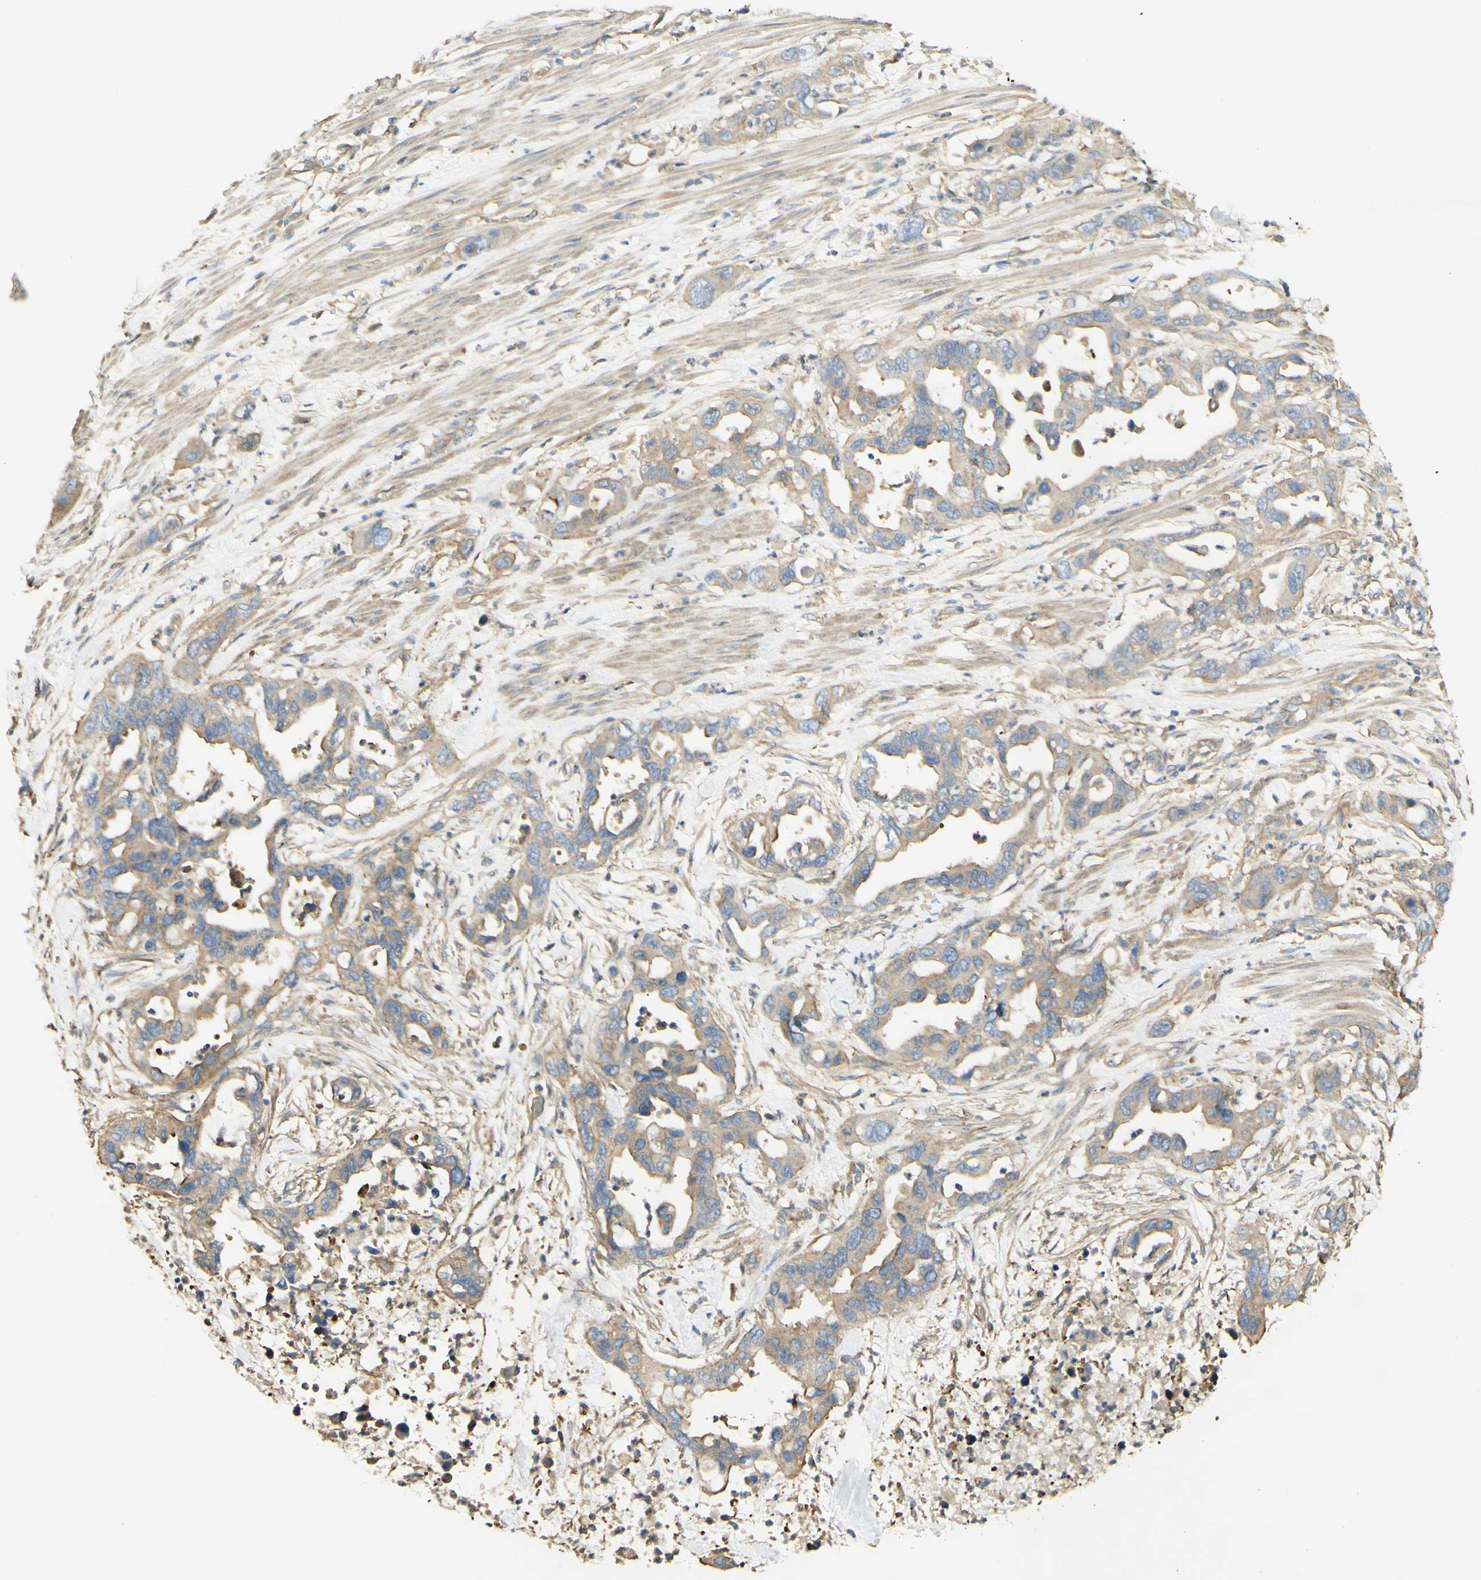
{"staining": {"intensity": "moderate", "quantity": ">75%", "location": "cytoplasmic/membranous"}, "tissue": "pancreatic cancer", "cell_type": "Tumor cells", "image_type": "cancer", "snomed": [{"axis": "morphology", "description": "Adenocarcinoma, NOS"}, {"axis": "topography", "description": "Pancreas"}], "caption": "A brown stain shows moderate cytoplasmic/membranous staining of a protein in human pancreatic cancer (adenocarcinoma) tumor cells.", "gene": "IKBKG", "patient": {"sex": "female", "age": 71}}